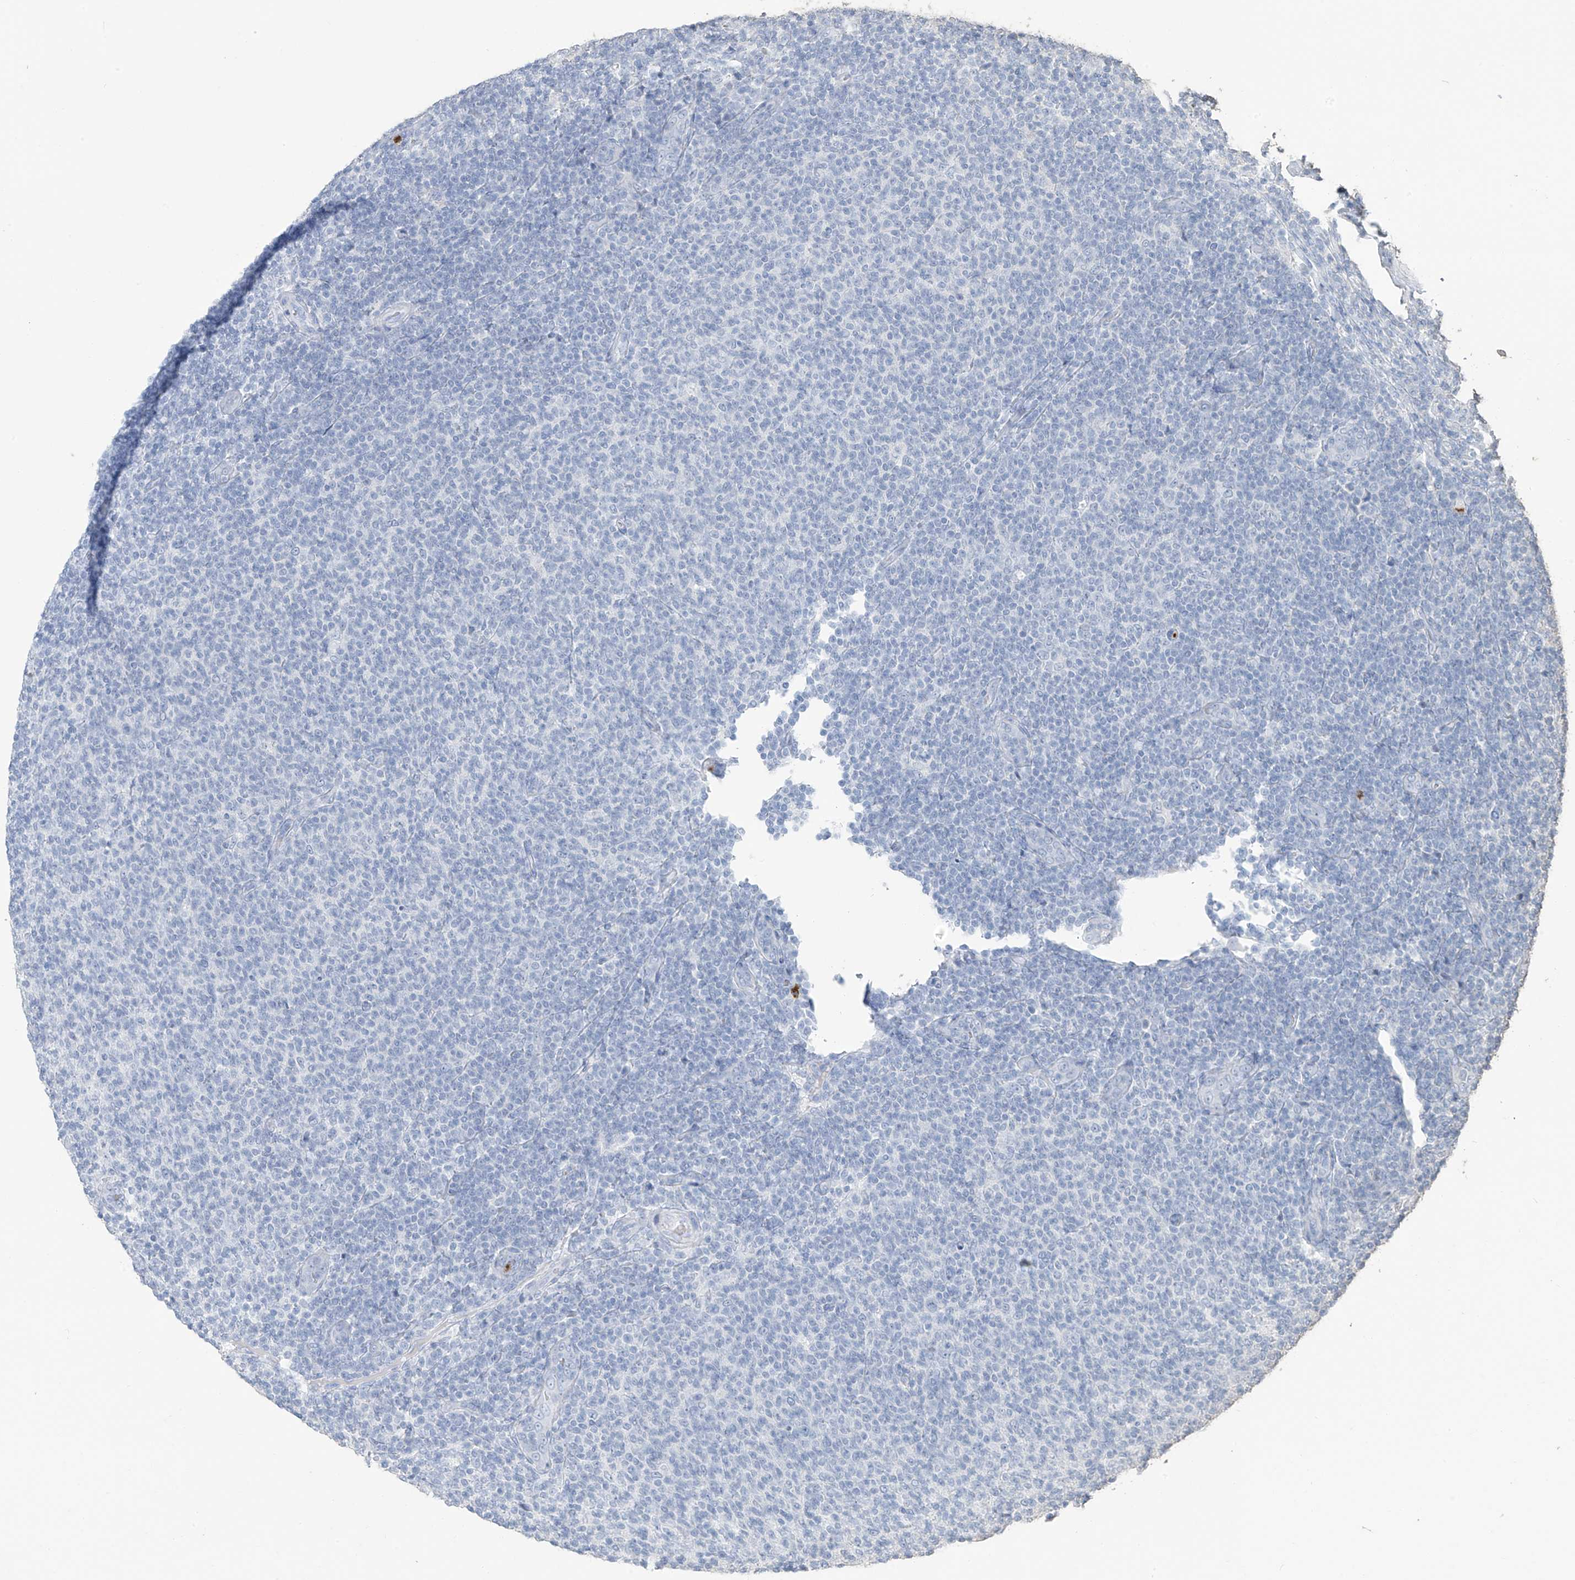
{"staining": {"intensity": "negative", "quantity": "none", "location": "none"}, "tissue": "lymphoma", "cell_type": "Tumor cells", "image_type": "cancer", "snomed": [{"axis": "morphology", "description": "Malignant lymphoma, non-Hodgkin's type, Low grade"}, {"axis": "topography", "description": "Lymph node"}], "caption": "High power microscopy histopathology image of an IHC image of lymphoma, revealing no significant staining in tumor cells.", "gene": "PAFAH1B3", "patient": {"sex": "male", "age": 66}}